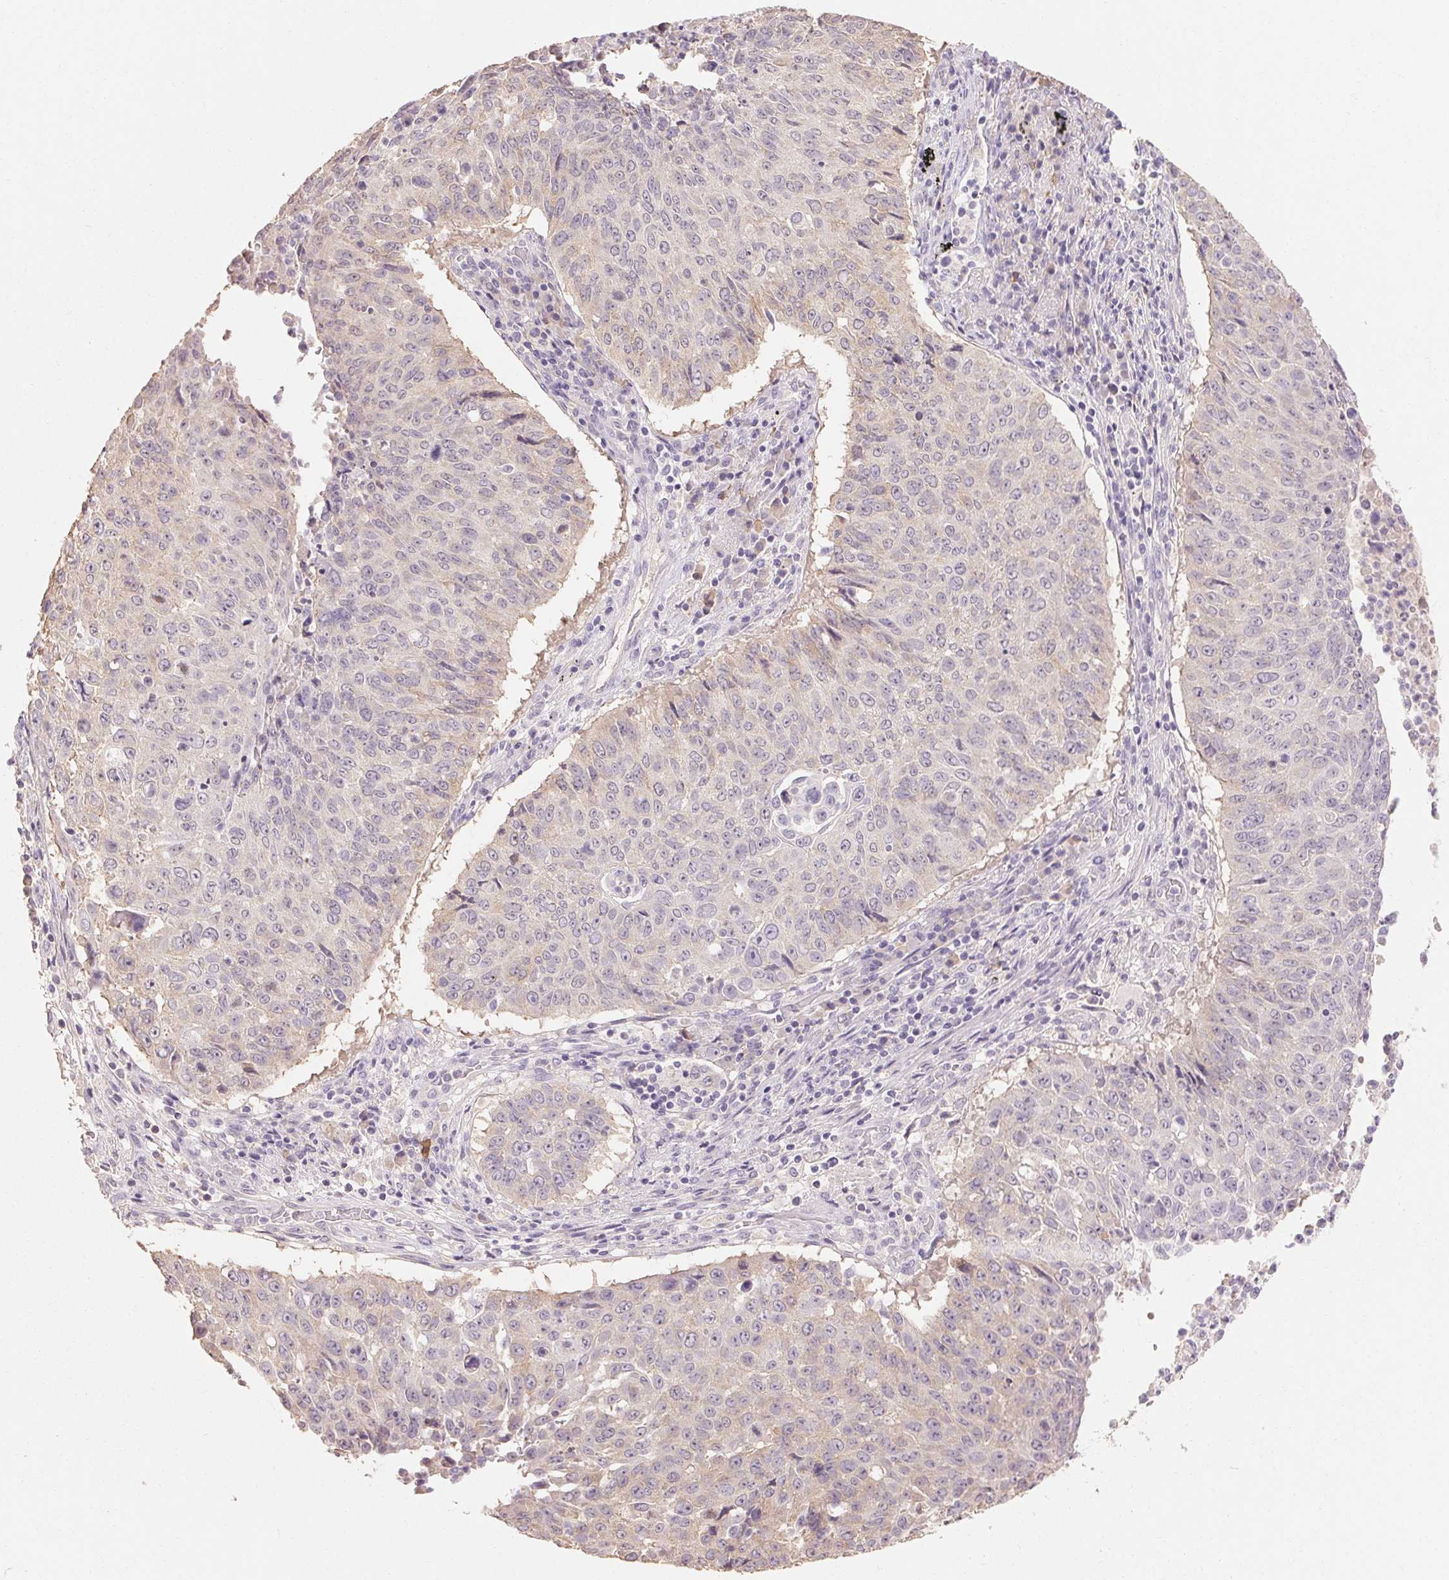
{"staining": {"intensity": "weak", "quantity": "<25%", "location": "cytoplasmic/membranous"}, "tissue": "lung cancer", "cell_type": "Tumor cells", "image_type": "cancer", "snomed": [{"axis": "morphology", "description": "Normal tissue, NOS"}, {"axis": "morphology", "description": "Squamous cell carcinoma, NOS"}, {"axis": "topography", "description": "Bronchus"}, {"axis": "topography", "description": "Lung"}], "caption": "High magnification brightfield microscopy of lung cancer (squamous cell carcinoma) stained with DAB (brown) and counterstained with hematoxylin (blue): tumor cells show no significant staining.", "gene": "MAP7D2", "patient": {"sex": "male", "age": 64}}